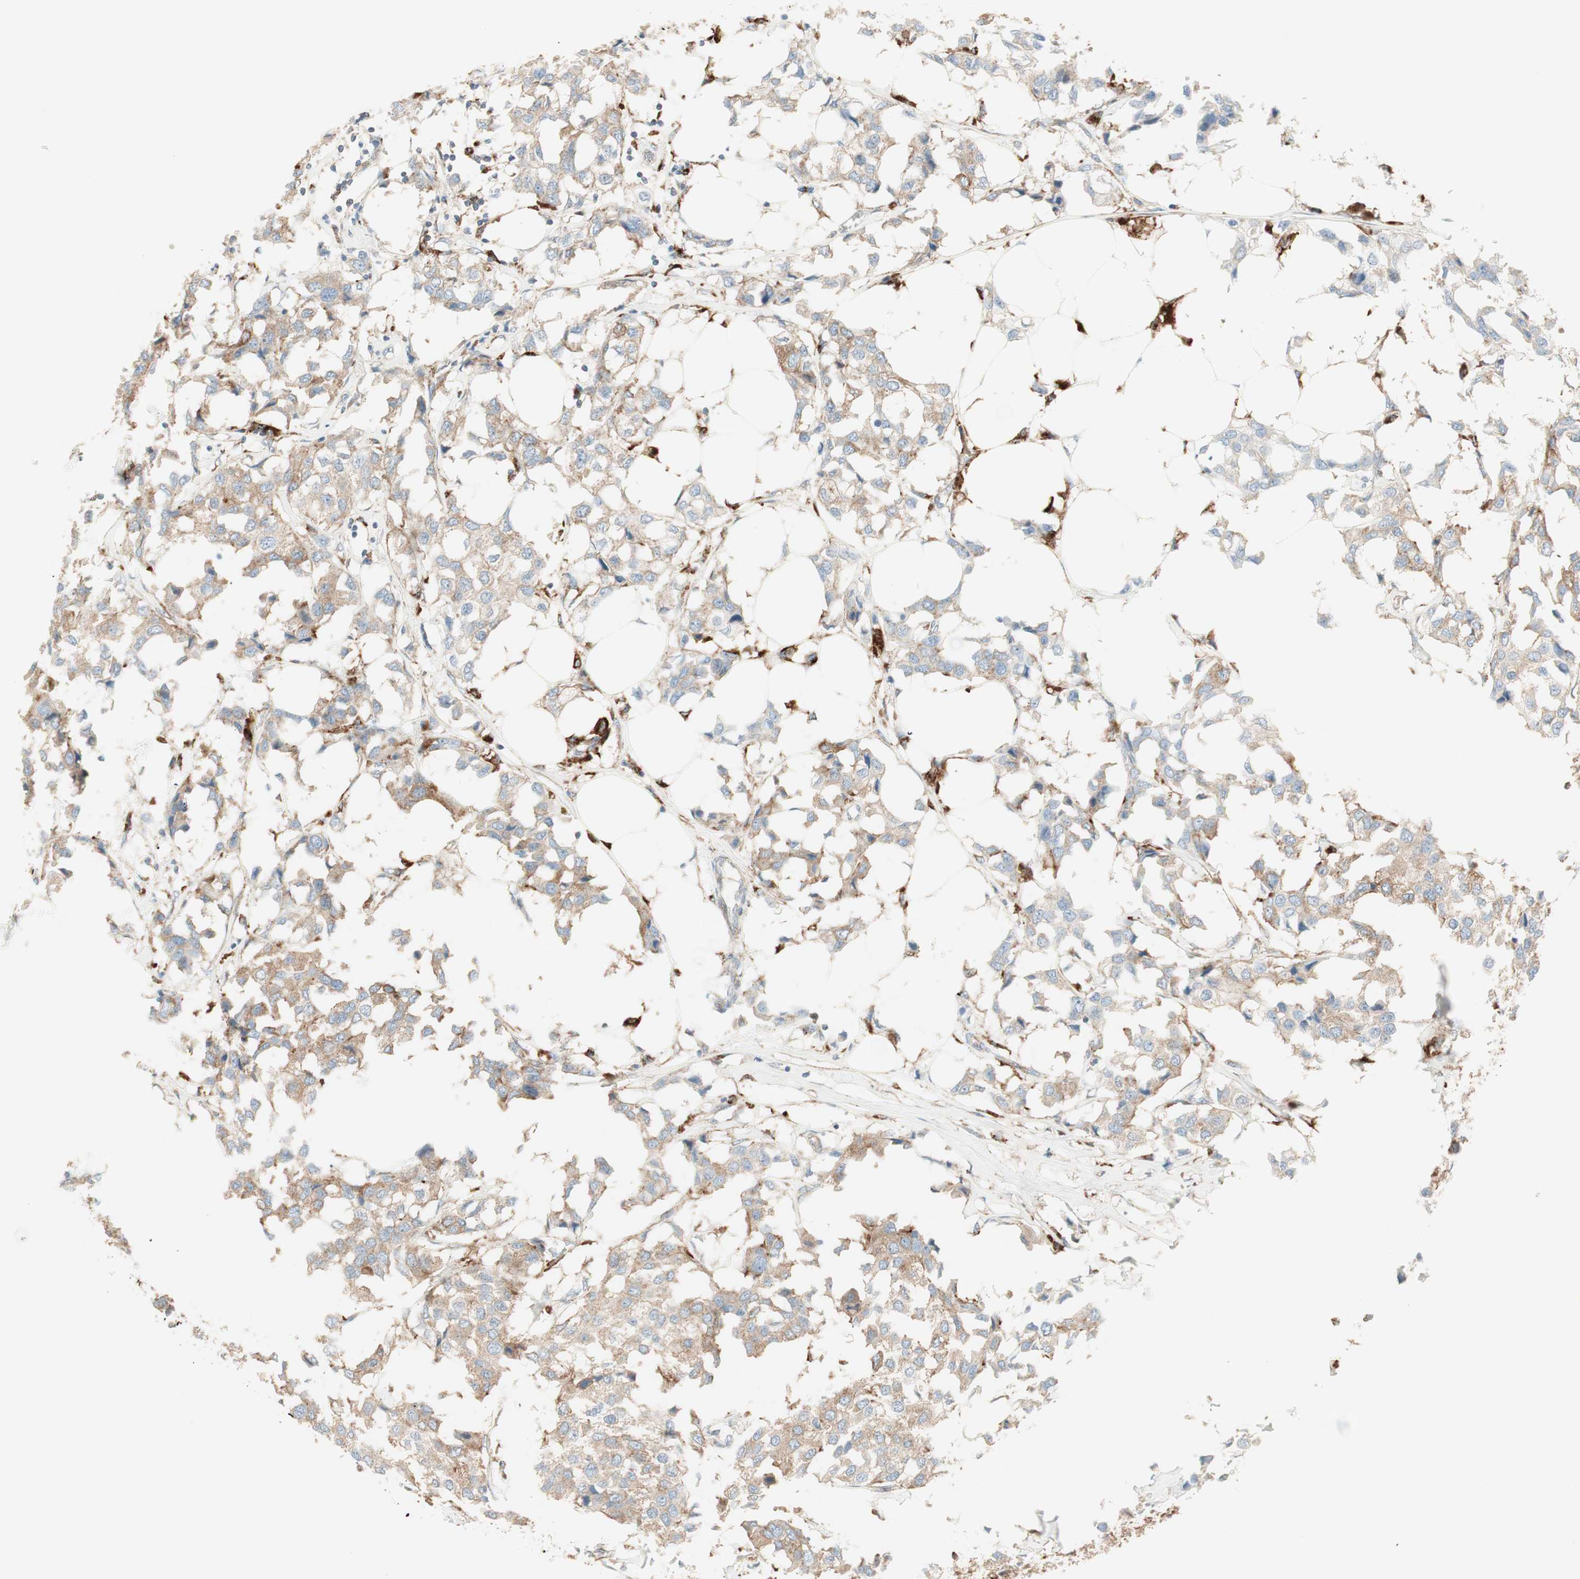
{"staining": {"intensity": "moderate", "quantity": "25%-75%", "location": "cytoplasmic/membranous"}, "tissue": "breast cancer", "cell_type": "Tumor cells", "image_type": "cancer", "snomed": [{"axis": "morphology", "description": "Duct carcinoma"}, {"axis": "topography", "description": "Breast"}], "caption": "A brown stain labels moderate cytoplasmic/membranous staining of a protein in invasive ductal carcinoma (breast) tumor cells.", "gene": "ATP6V1G1", "patient": {"sex": "female", "age": 80}}